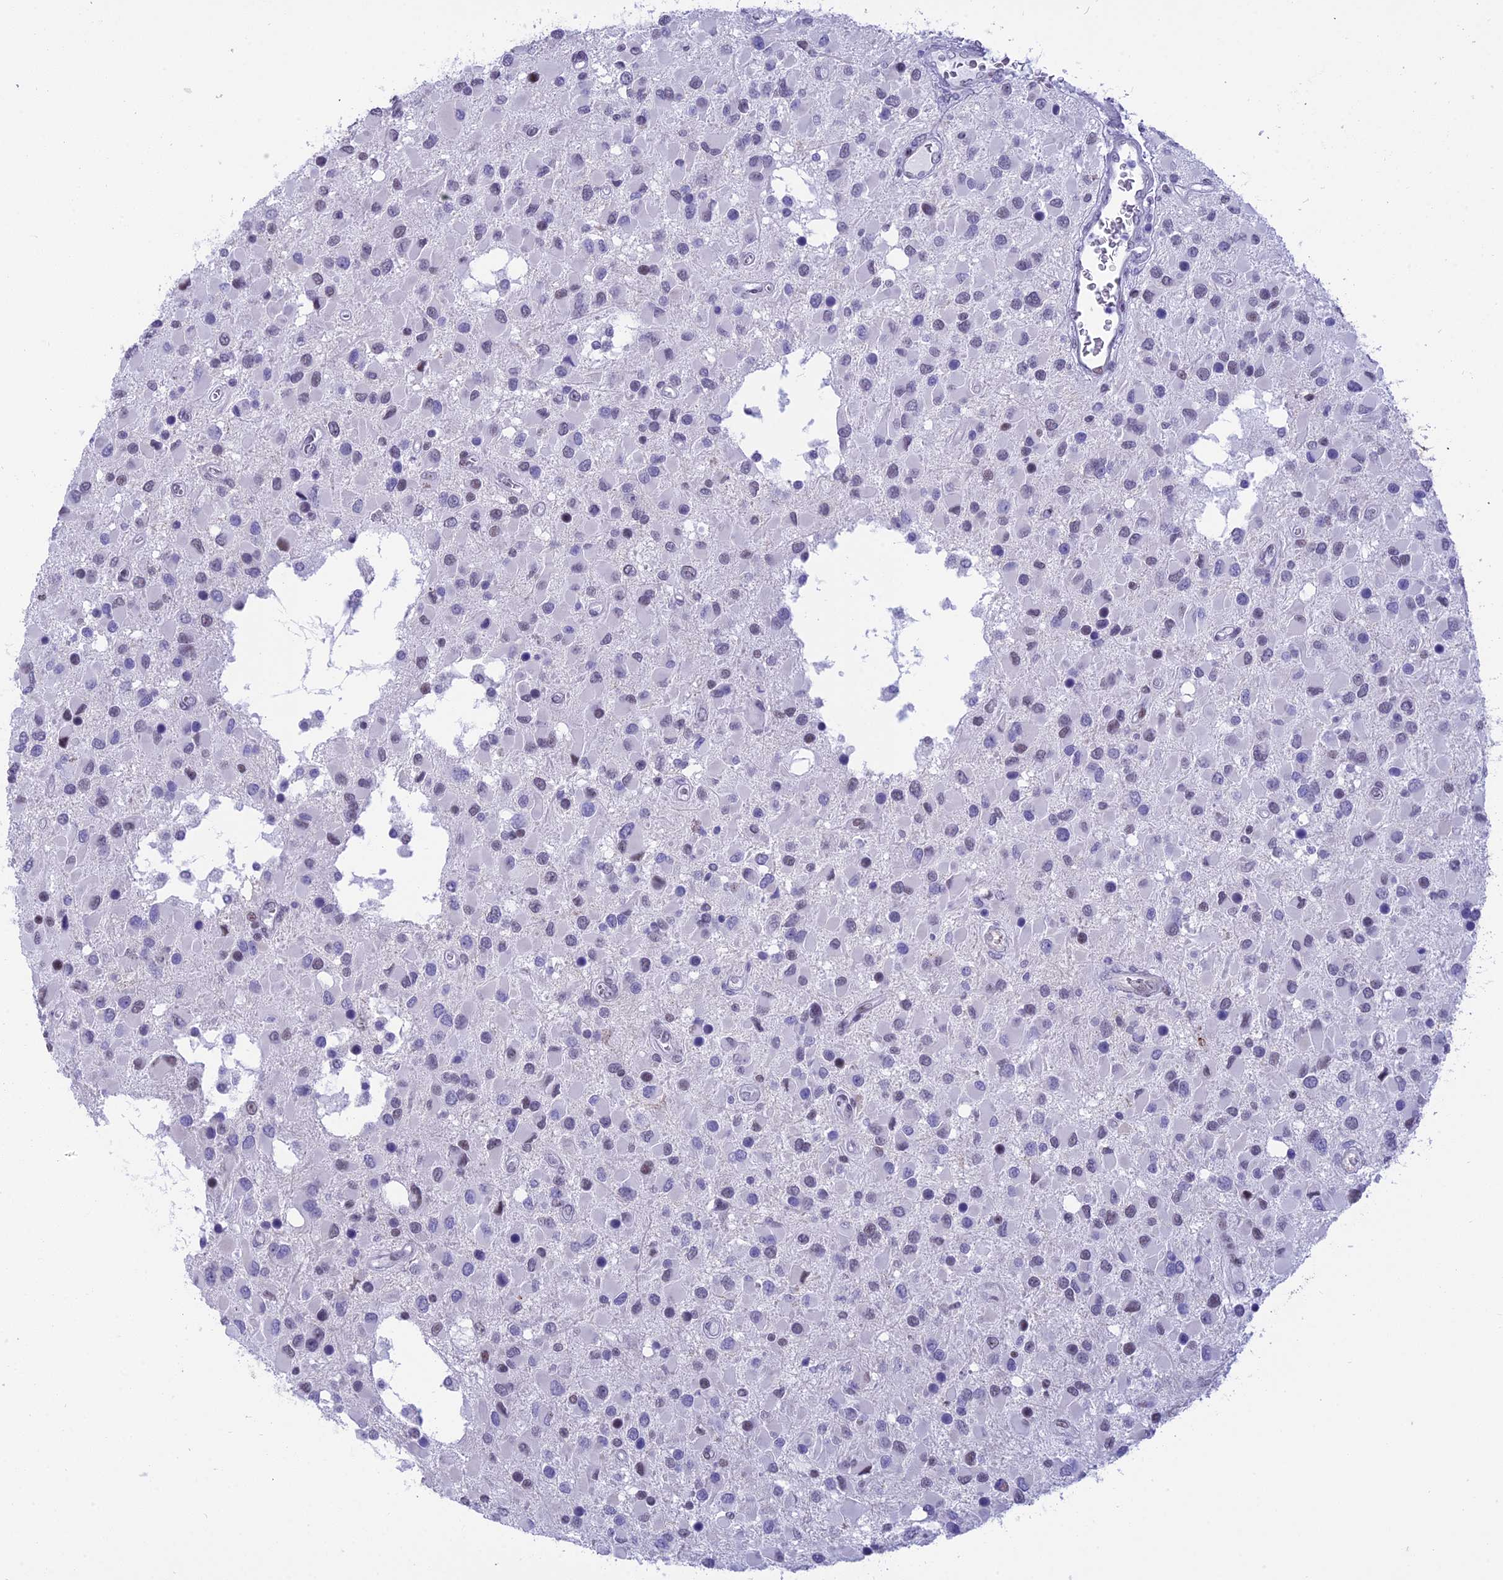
{"staining": {"intensity": "weak", "quantity": "<25%", "location": "nuclear"}, "tissue": "glioma", "cell_type": "Tumor cells", "image_type": "cancer", "snomed": [{"axis": "morphology", "description": "Glioma, malignant, High grade"}, {"axis": "topography", "description": "Brain"}], "caption": "There is no significant expression in tumor cells of glioma.", "gene": "SPIRE2", "patient": {"sex": "male", "age": 53}}